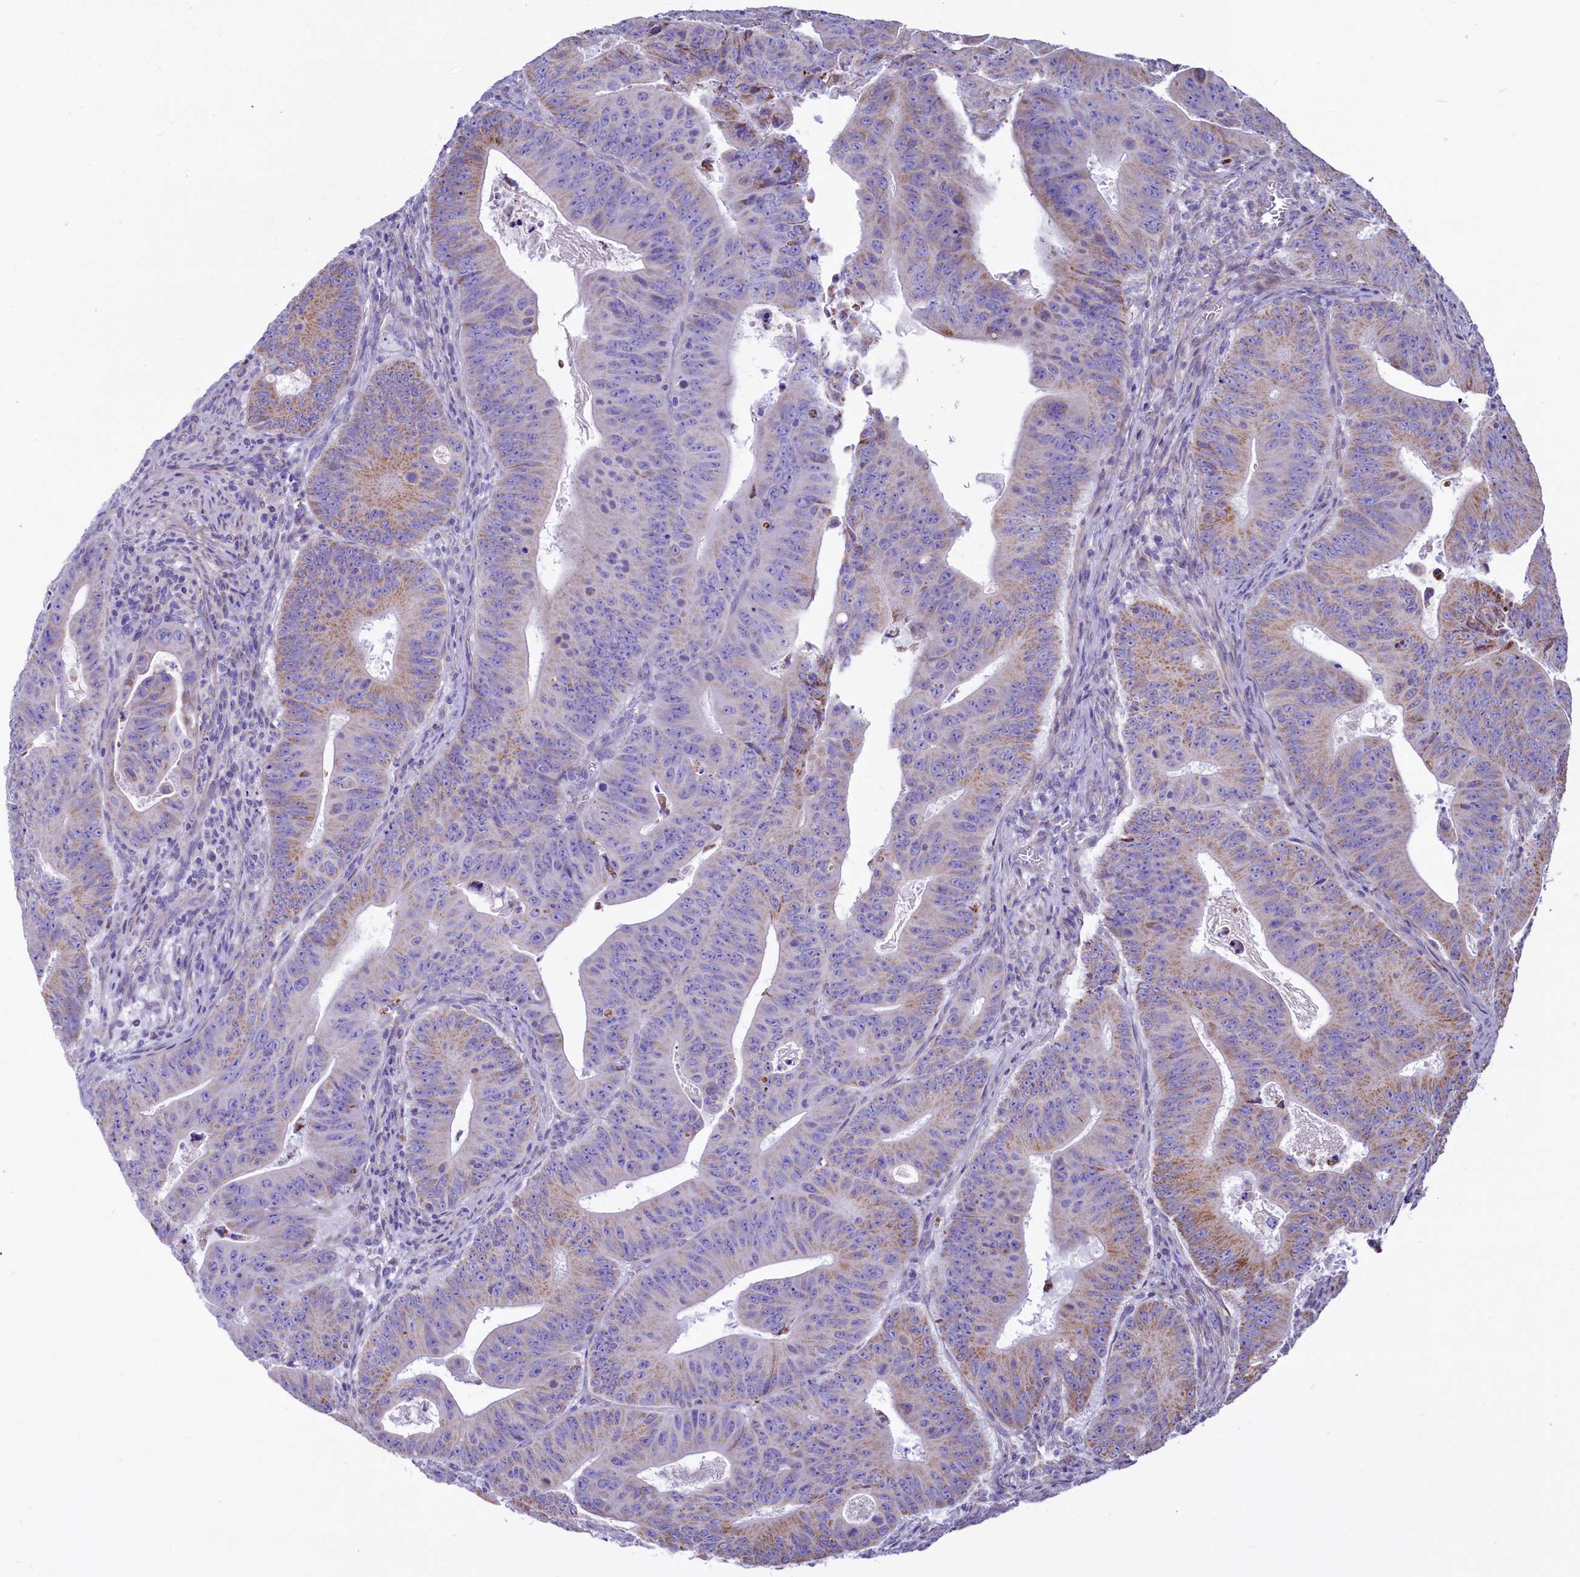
{"staining": {"intensity": "moderate", "quantity": "<25%", "location": "cytoplasmic/membranous"}, "tissue": "colorectal cancer", "cell_type": "Tumor cells", "image_type": "cancer", "snomed": [{"axis": "morphology", "description": "Adenocarcinoma, NOS"}, {"axis": "topography", "description": "Rectum"}], "caption": "Colorectal cancer was stained to show a protein in brown. There is low levels of moderate cytoplasmic/membranous expression in about <25% of tumor cells.", "gene": "VWCE", "patient": {"sex": "female", "age": 75}}